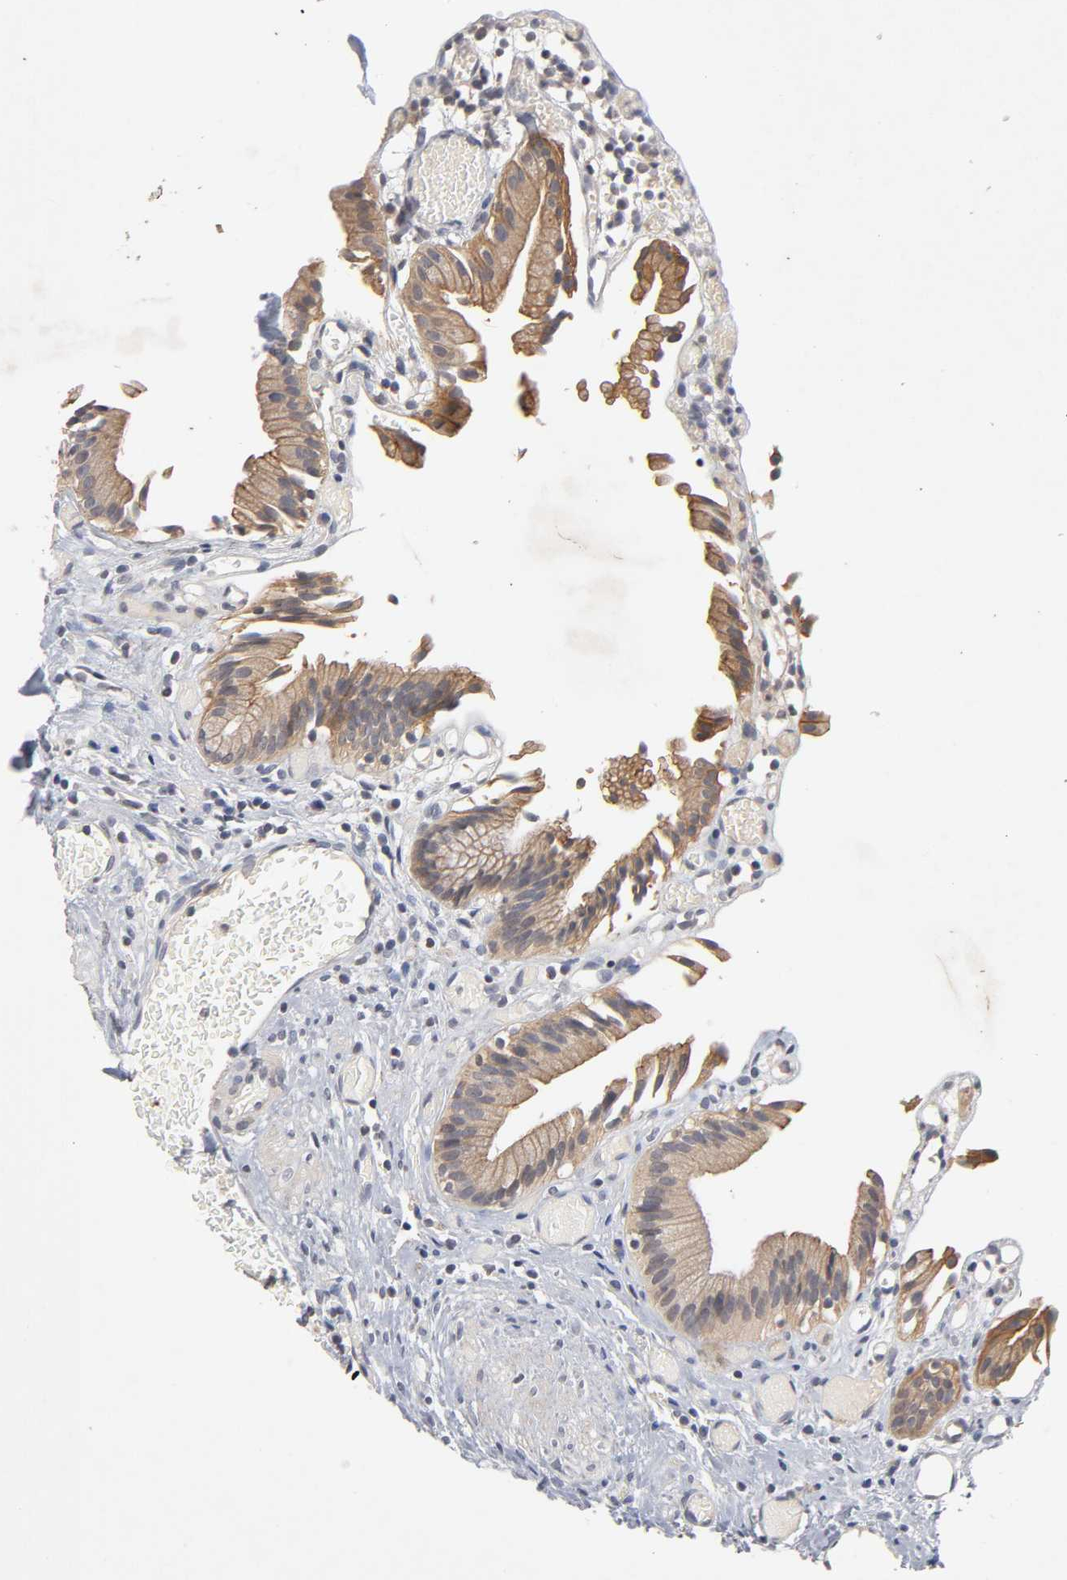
{"staining": {"intensity": "moderate", "quantity": ">75%", "location": "cytoplasmic/membranous"}, "tissue": "gallbladder", "cell_type": "Glandular cells", "image_type": "normal", "snomed": [{"axis": "morphology", "description": "Normal tissue, NOS"}, {"axis": "topography", "description": "Gallbladder"}], "caption": "Moderate cytoplasmic/membranous staining for a protein is present in approximately >75% of glandular cells of unremarkable gallbladder using immunohistochemistry.", "gene": "CXADR", "patient": {"sex": "male", "age": 65}}